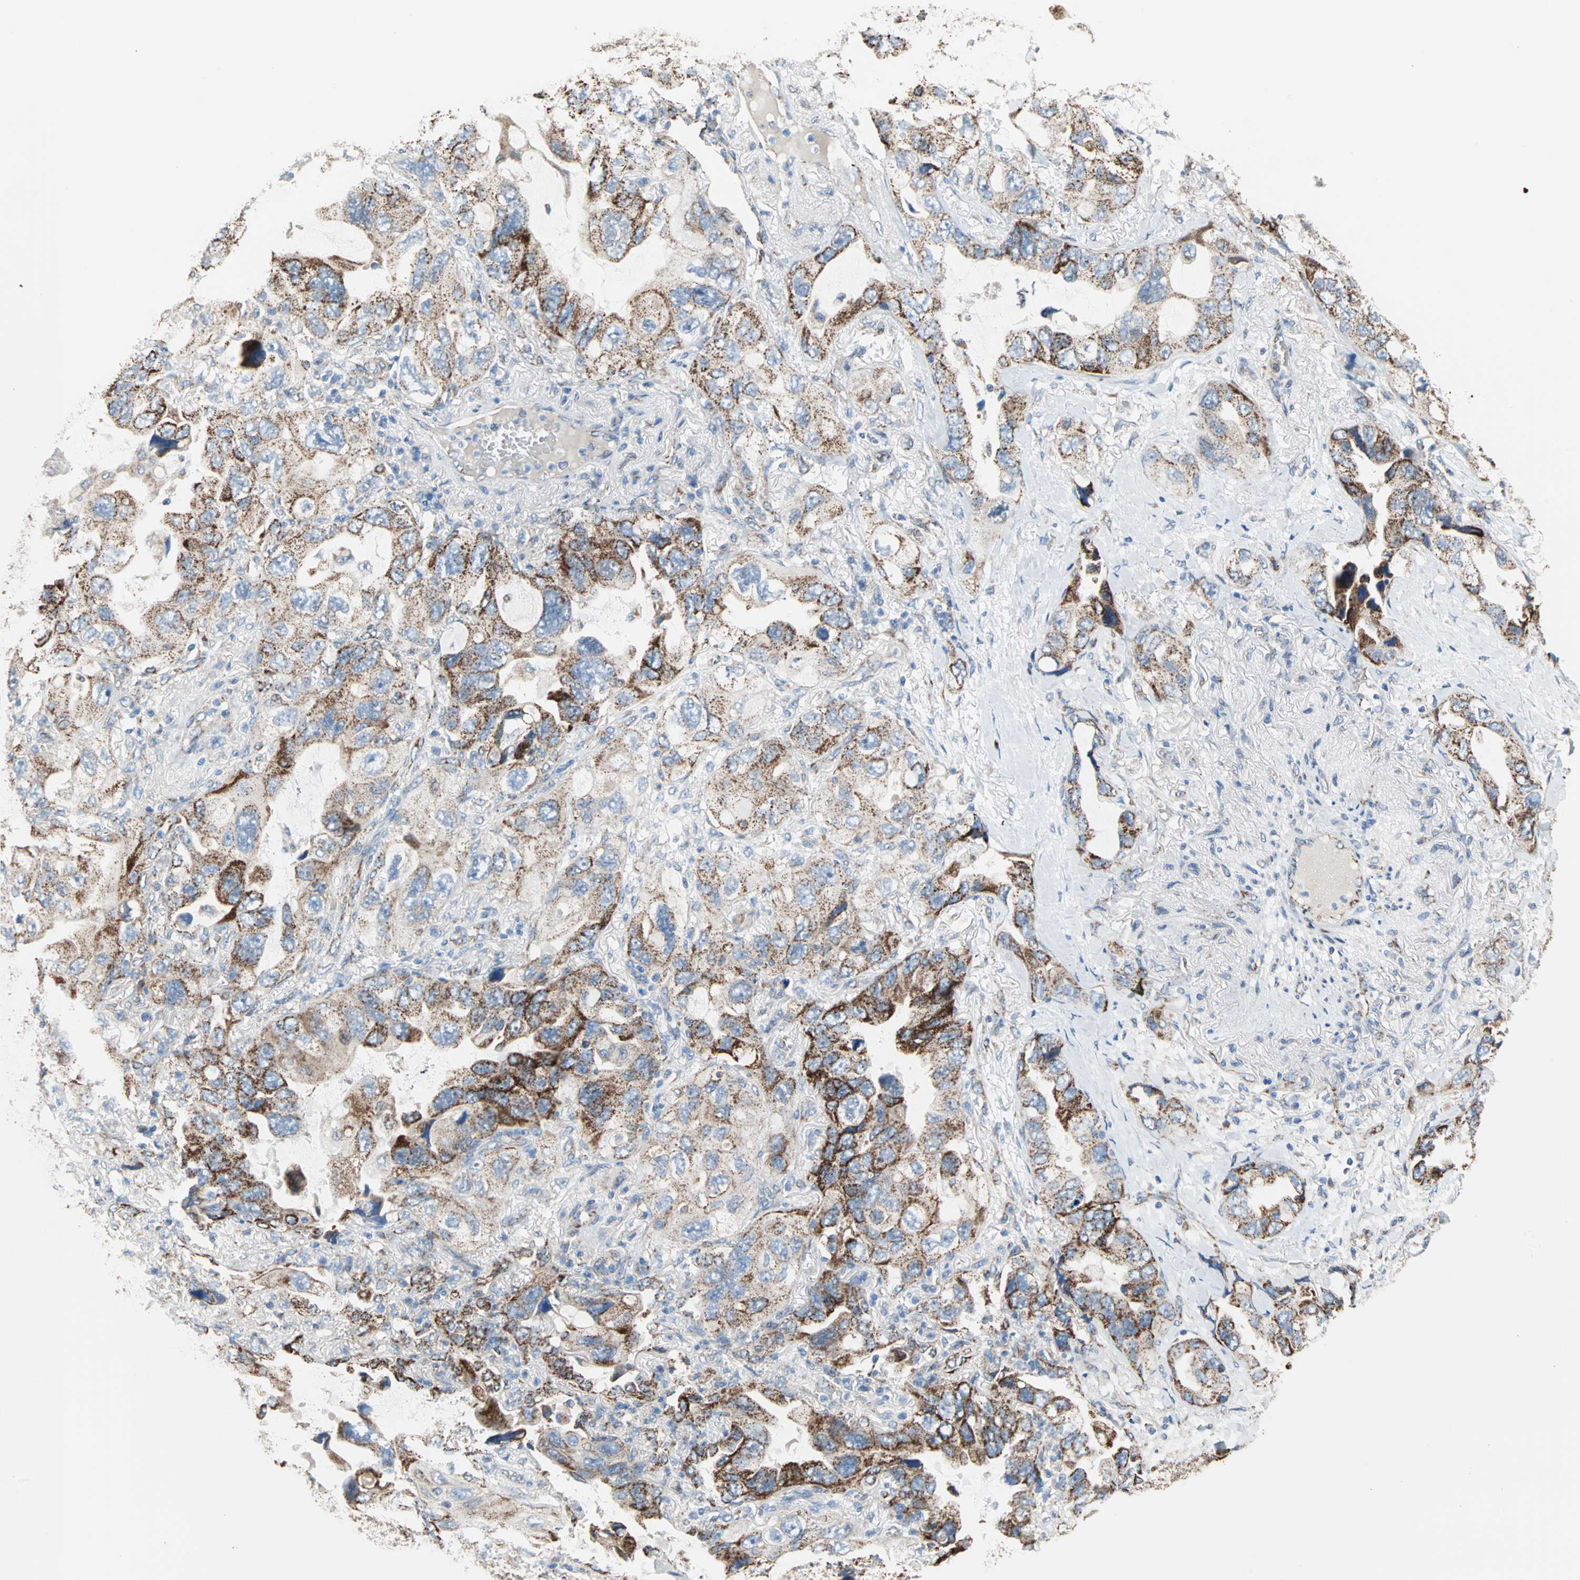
{"staining": {"intensity": "strong", "quantity": ">75%", "location": "cytoplasmic/membranous"}, "tissue": "lung cancer", "cell_type": "Tumor cells", "image_type": "cancer", "snomed": [{"axis": "morphology", "description": "Squamous cell carcinoma, NOS"}, {"axis": "topography", "description": "Lung"}], "caption": "IHC micrograph of human lung cancer (squamous cell carcinoma) stained for a protein (brown), which exhibits high levels of strong cytoplasmic/membranous expression in about >75% of tumor cells.", "gene": "TST", "patient": {"sex": "female", "age": 73}}